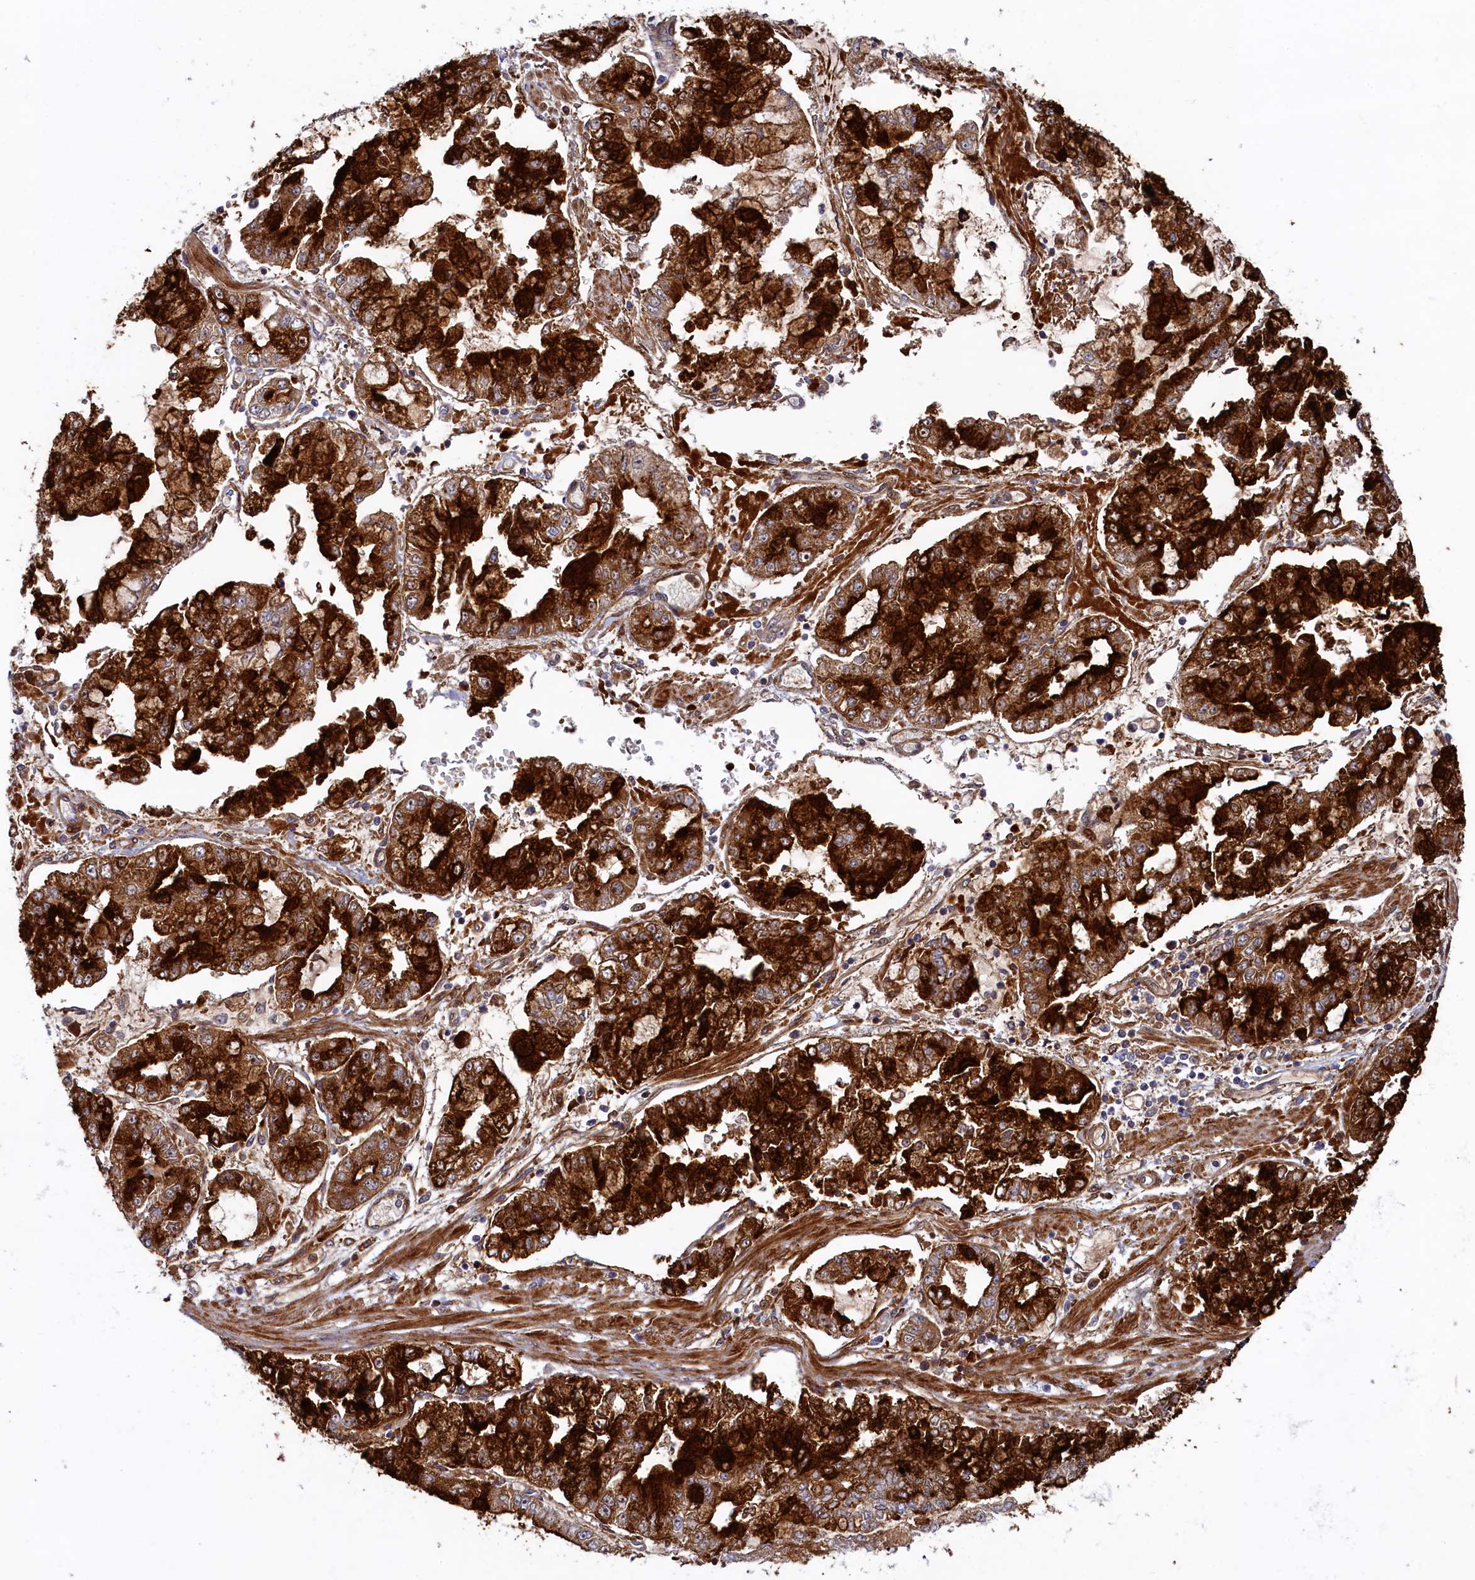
{"staining": {"intensity": "strong", "quantity": ">75%", "location": "cytoplasmic/membranous"}, "tissue": "stomach cancer", "cell_type": "Tumor cells", "image_type": "cancer", "snomed": [{"axis": "morphology", "description": "Adenocarcinoma, NOS"}, {"axis": "topography", "description": "Stomach"}], "caption": "IHC (DAB) staining of human adenocarcinoma (stomach) shows strong cytoplasmic/membranous protein expression in about >75% of tumor cells. IHC stains the protein of interest in brown and the nuclei are stained blue.", "gene": "PIK3C3", "patient": {"sex": "male", "age": 76}}